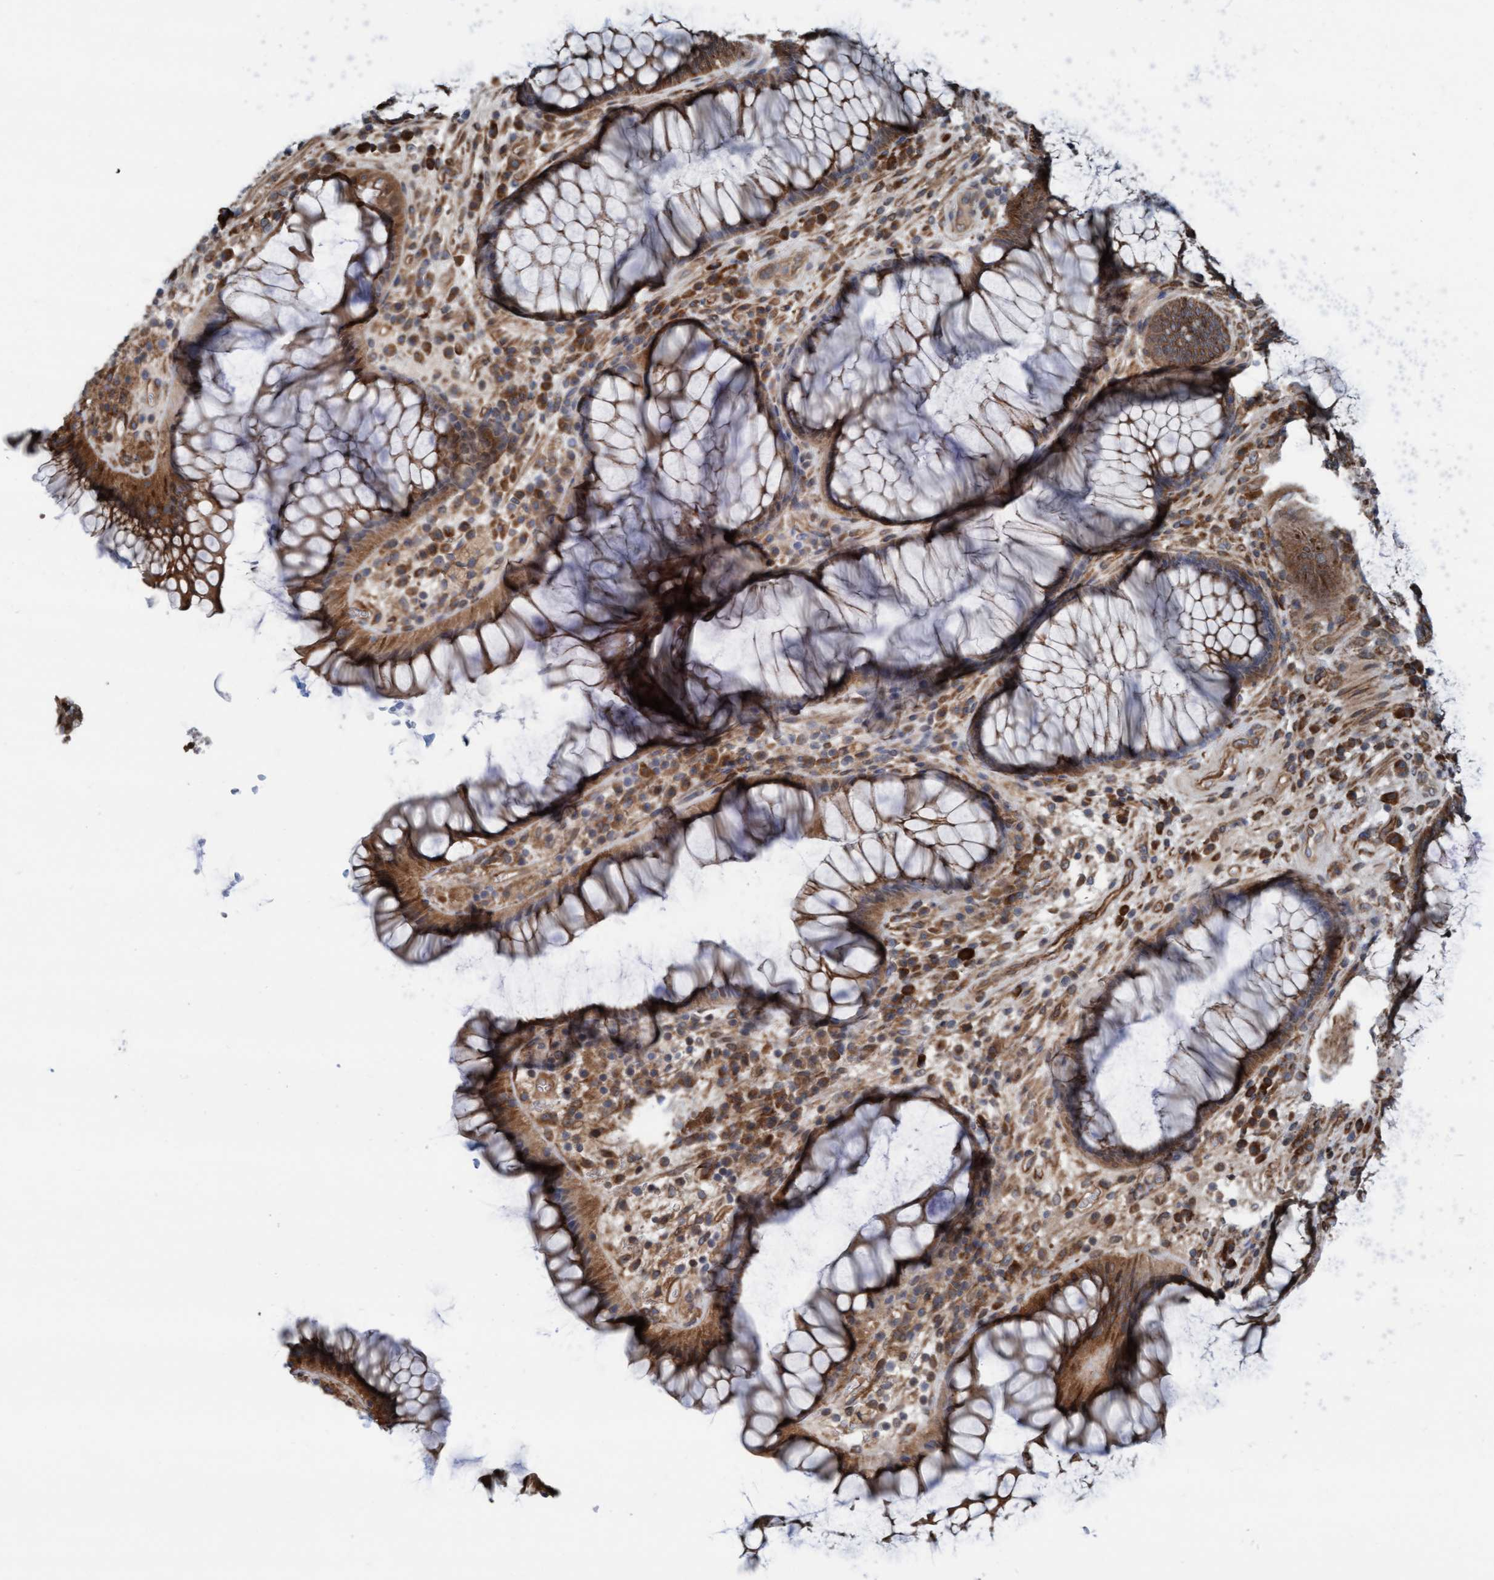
{"staining": {"intensity": "moderate", "quantity": ">75%", "location": "cytoplasmic/membranous"}, "tissue": "rectum", "cell_type": "Glandular cells", "image_type": "normal", "snomed": [{"axis": "morphology", "description": "Normal tissue, NOS"}, {"axis": "topography", "description": "Rectum"}], "caption": "Immunohistochemistry (DAB (3,3'-diaminobenzidine)) staining of unremarkable human rectum exhibits moderate cytoplasmic/membranous protein staining in about >75% of glandular cells.", "gene": "RAP1GAP2", "patient": {"sex": "male", "age": 51}}